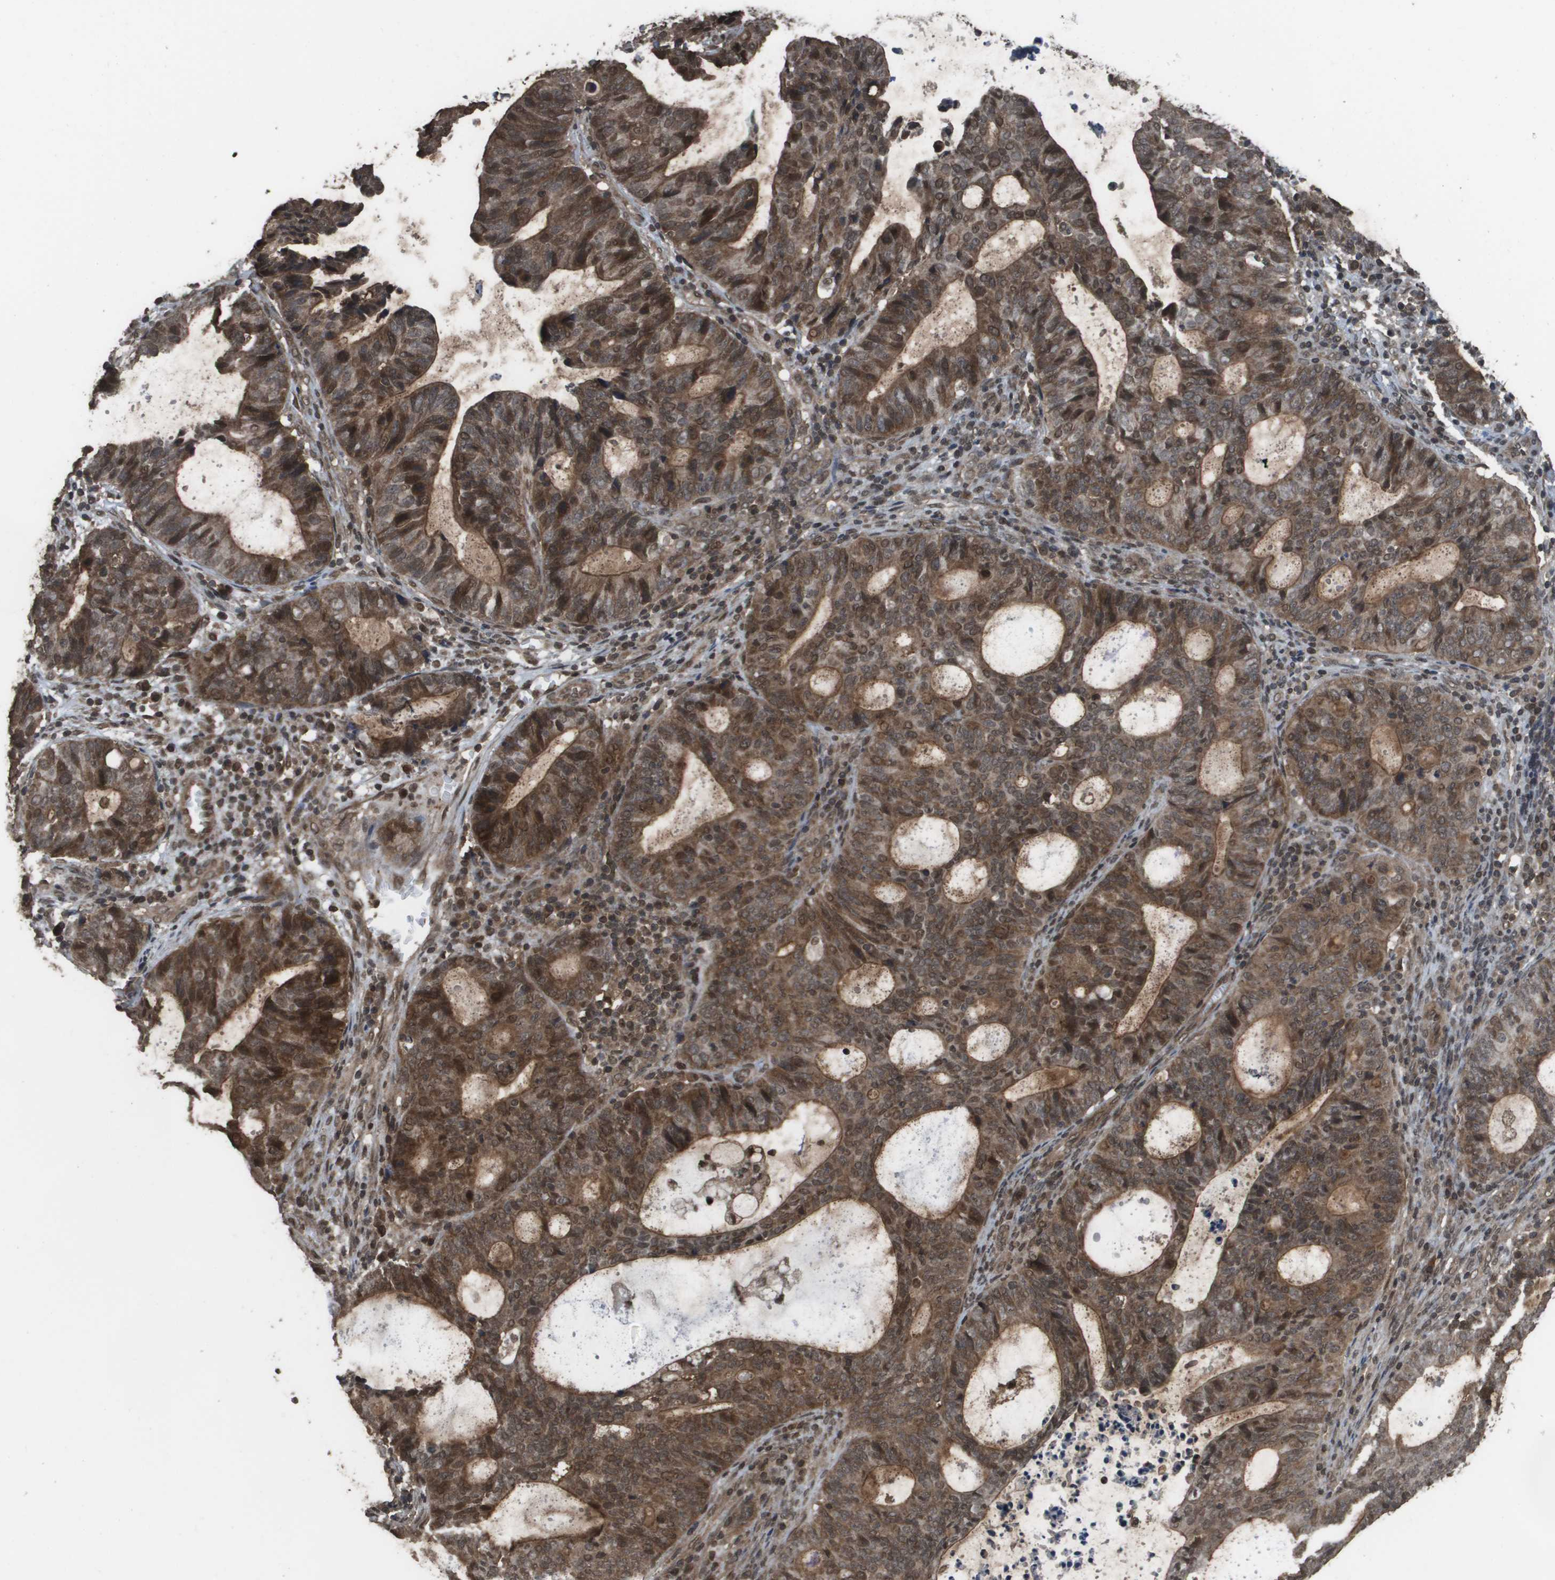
{"staining": {"intensity": "moderate", "quantity": ">75%", "location": "cytoplasmic/membranous"}, "tissue": "endometrial cancer", "cell_type": "Tumor cells", "image_type": "cancer", "snomed": [{"axis": "morphology", "description": "Adenocarcinoma, NOS"}, {"axis": "topography", "description": "Uterus"}], "caption": "This micrograph demonstrates endometrial cancer (adenocarcinoma) stained with immunohistochemistry (IHC) to label a protein in brown. The cytoplasmic/membranous of tumor cells show moderate positivity for the protein. Nuclei are counter-stained blue.", "gene": "AXIN2", "patient": {"sex": "female", "age": 83}}